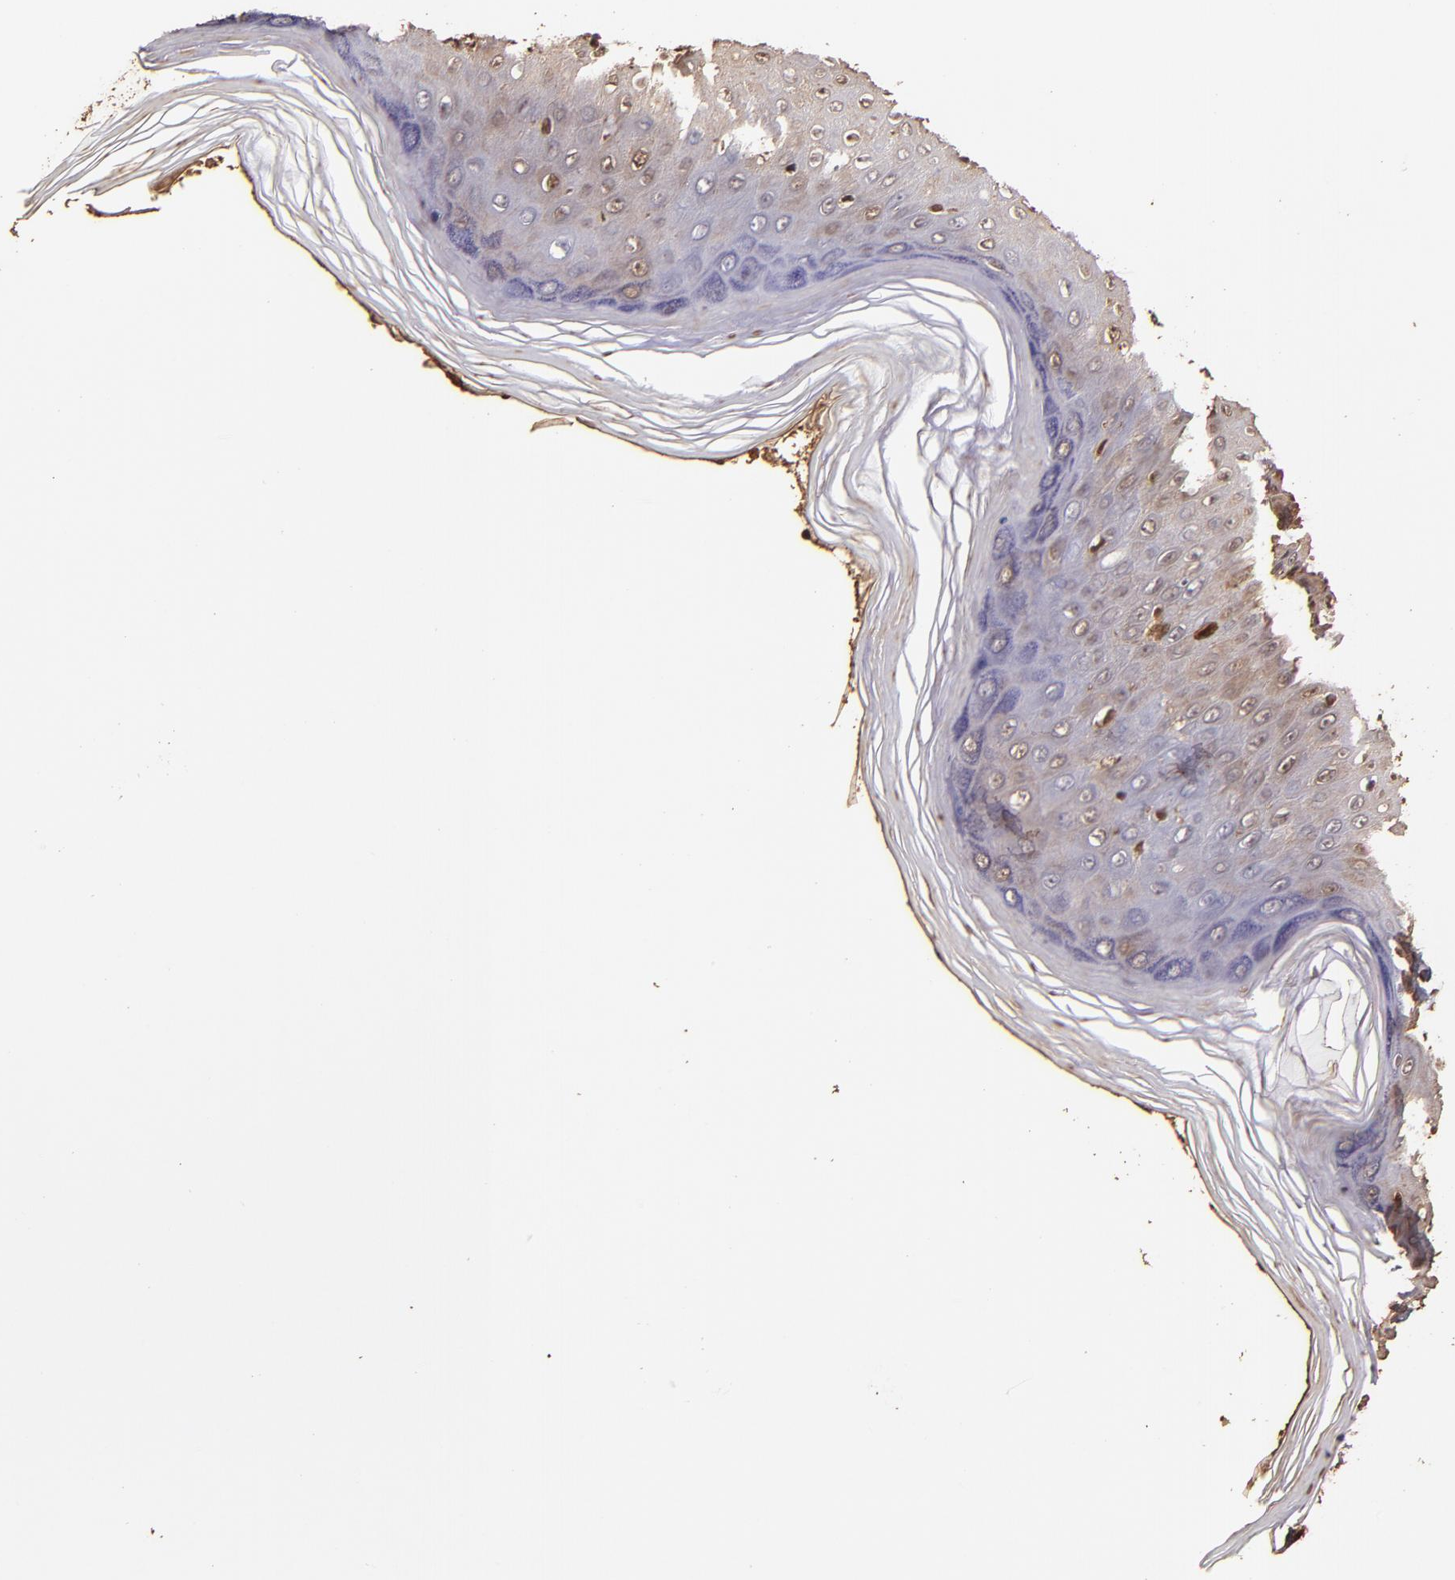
{"staining": {"intensity": "moderate", "quantity": "25%-75%", "location": "cytoplasmic/membranous,nuclear"}, "tissue": "skin", "cell_type": "Epidermal cells", "image_type": "normal", "snomed": [{"axis": "morphology", "description": "Normal tissue, NOS"}, {"axis": "morphology", "description": "Inflammation, NOS"}, {"axis": "topography", "description": "Soft tissue"}, {"axis": "topography", "description": "Anal"}], "caption": "Protein expression by immunohistochemistry demonstrates moderate cytoplasmic/membranous,nuclear staining in about 25%-75% of epidermal cells in benign skin.", "gene": "S100A6", "patient": {"sex": "female", "age": 15}}